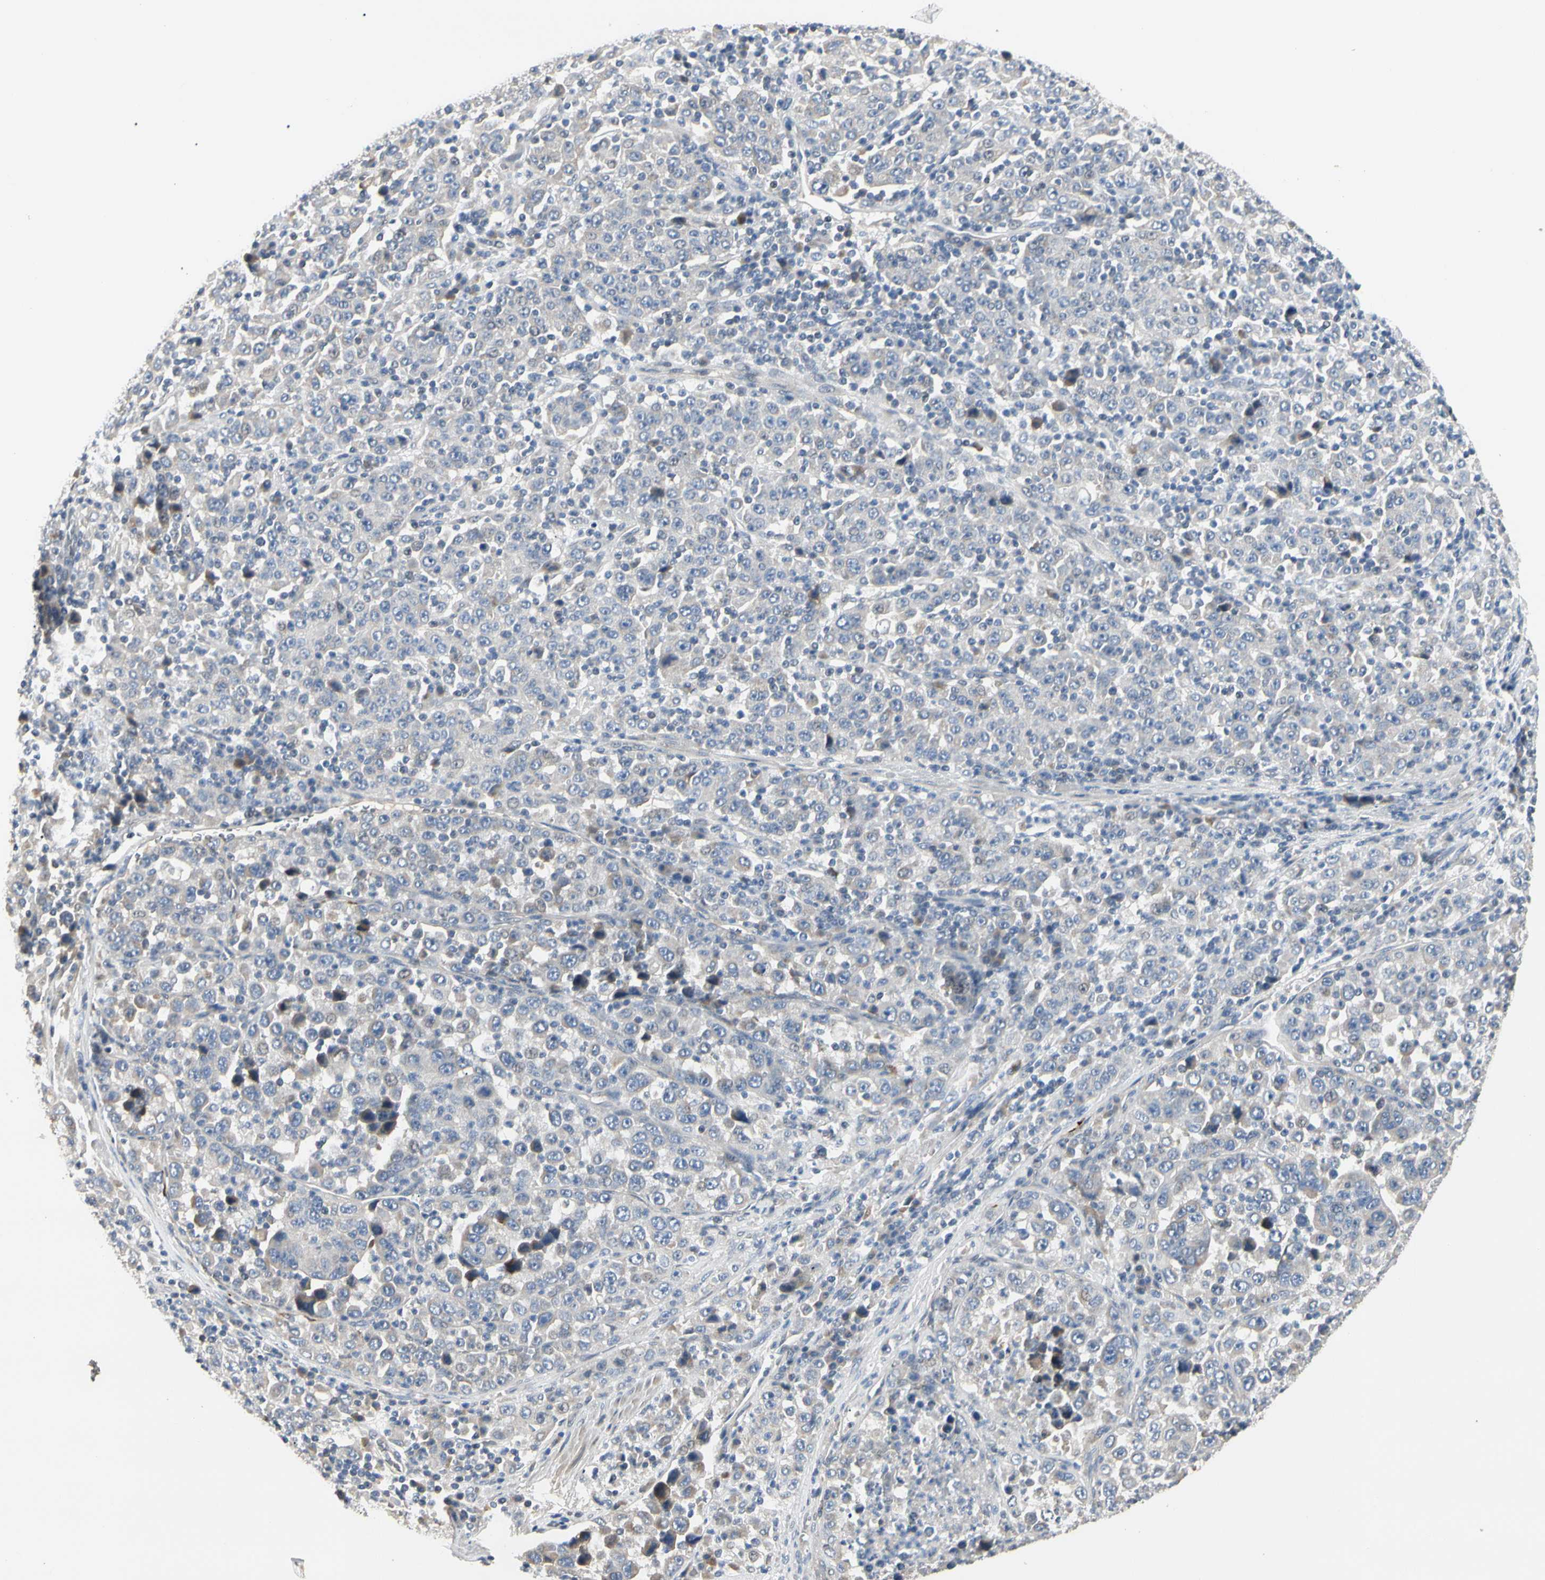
{"staining": {"intensity": "negative", "quantity": "none", "location": "none"}, "tissue": "stomach cancer", "cell_type": "Tumor cells", "image_type": "cancer", "snomed": [{"axis": "morphology", "description": "Normal tissue, NOS"}, {"axis": "morphology", "description": "Adenocarcinoma, NOS"}, {"axis": "topography", "description": "Stomach, upper"}, {"axis": "topography", "description": "Stomach"}], "caption": "Stomach cancer stained for a protein using immunohistochemistry shows no staining tumor cells.", "gene": "GREM1", "patient": {"sex": "male", "age": 59}}